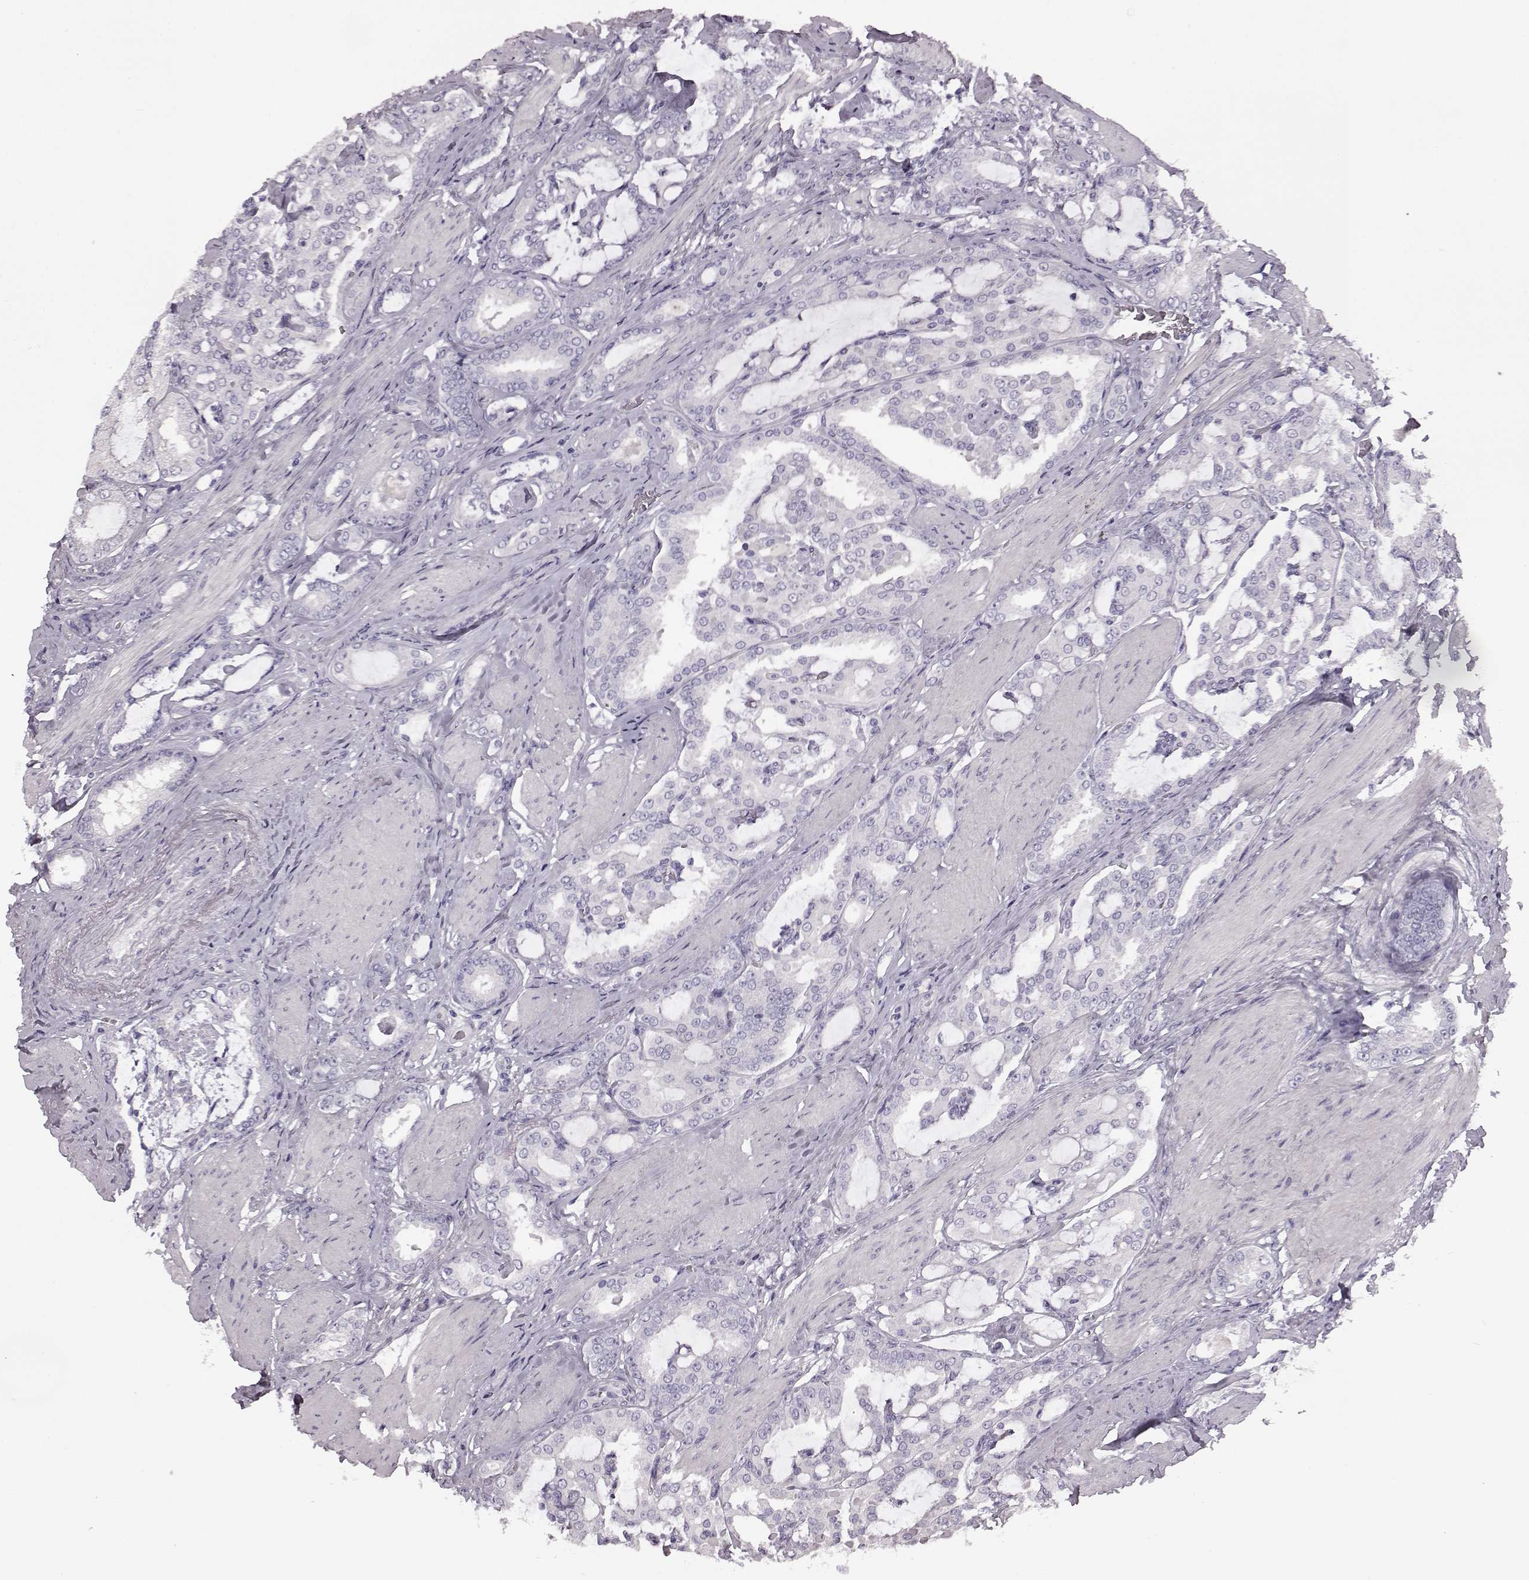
{"staining": {"intensity": "negative", "quantity": "none", "location": "none"}, "tissue": "prostate cancer", "cell_type": "Tumor cells", "image_type": "cancer", "snomed": [{"axis": "morphology", "description": "Adenocarcinoma, High grade"}, {"axis": "topography", "description": "Prostate"}], "caption": "DAB (3,3'-diaminobenzidine) immunohistochemical staining of human prostate cancer exhibits no significant expression in tumor cells.", "gene": "ODAD4", "patient": {"sex": "male", "age": 63}}